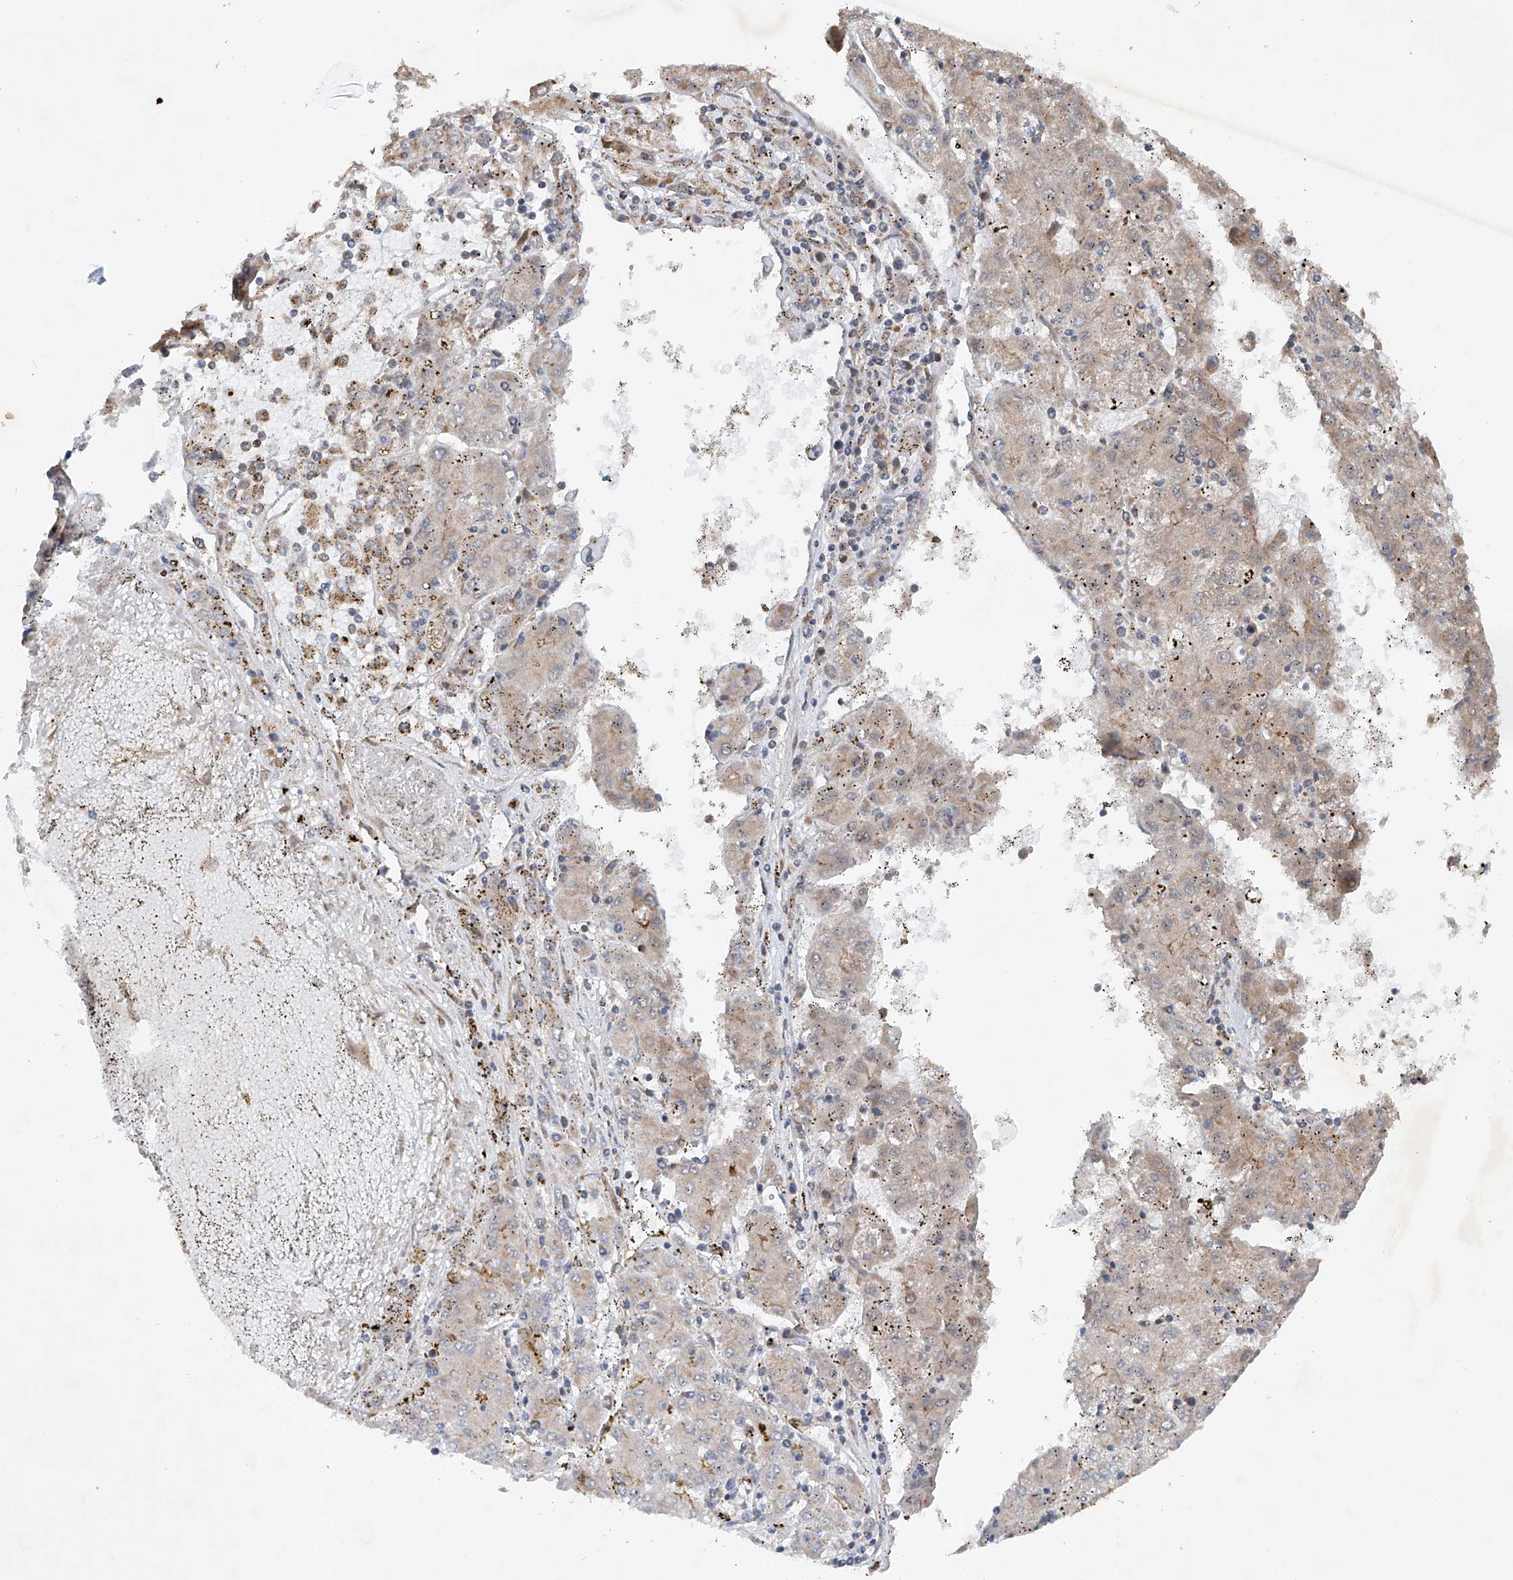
{"staining": {"intensity": "weak", "quantity": "<25%", "location": "cytoplasmic/membranous"}, "tissue": "liver cancer", "cell_type": "Tumor cells", "image_type": "cancer", "snomed": [{"axis": "morphology", "description": "Carcinoma, Hepatocellular, NOS"}, {"axis": "topography", "description": "Liver"}], "caption": "IHC photomicrograph of neoplastic tissue: human liver cancer (hepatocellular carcinoma) stained with DAB displays no significant protein staining in tumor cells. The staining was performed using DAB to visualize the protein expression in brown, while the nuclei were stained in blue with hematoxylin (Magnification: 20x).", "gene": "CEP85L", "patient": {"sex": "male", "age": 72}}